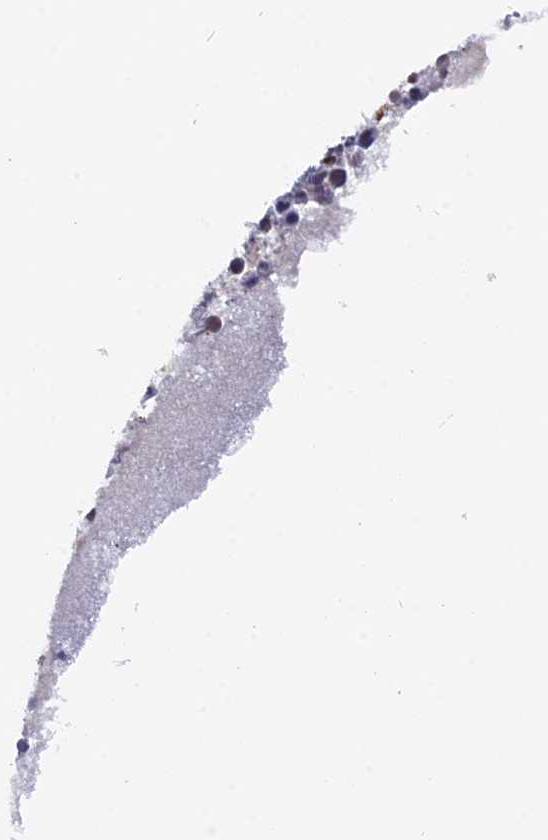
{"staining": {"intensity": "moderate", "quantity": "<25%", "location": "nuclear"}, "tissue": "bone marrow", "cell_type": "Hematopoietic cells", "image_type": "normal", "snomed": [{"axis": "morphology", "description": "Normal tissue, NOS"}, {"axis": "topography", "description": "Bone marrow"}], "caption": "Moderate nuclear protein expression is identified in approximately <25% of hematopoietic cells in bone marrow.", "gene": "NOSIP", "patient": {"sex": "female", "age": 76}}